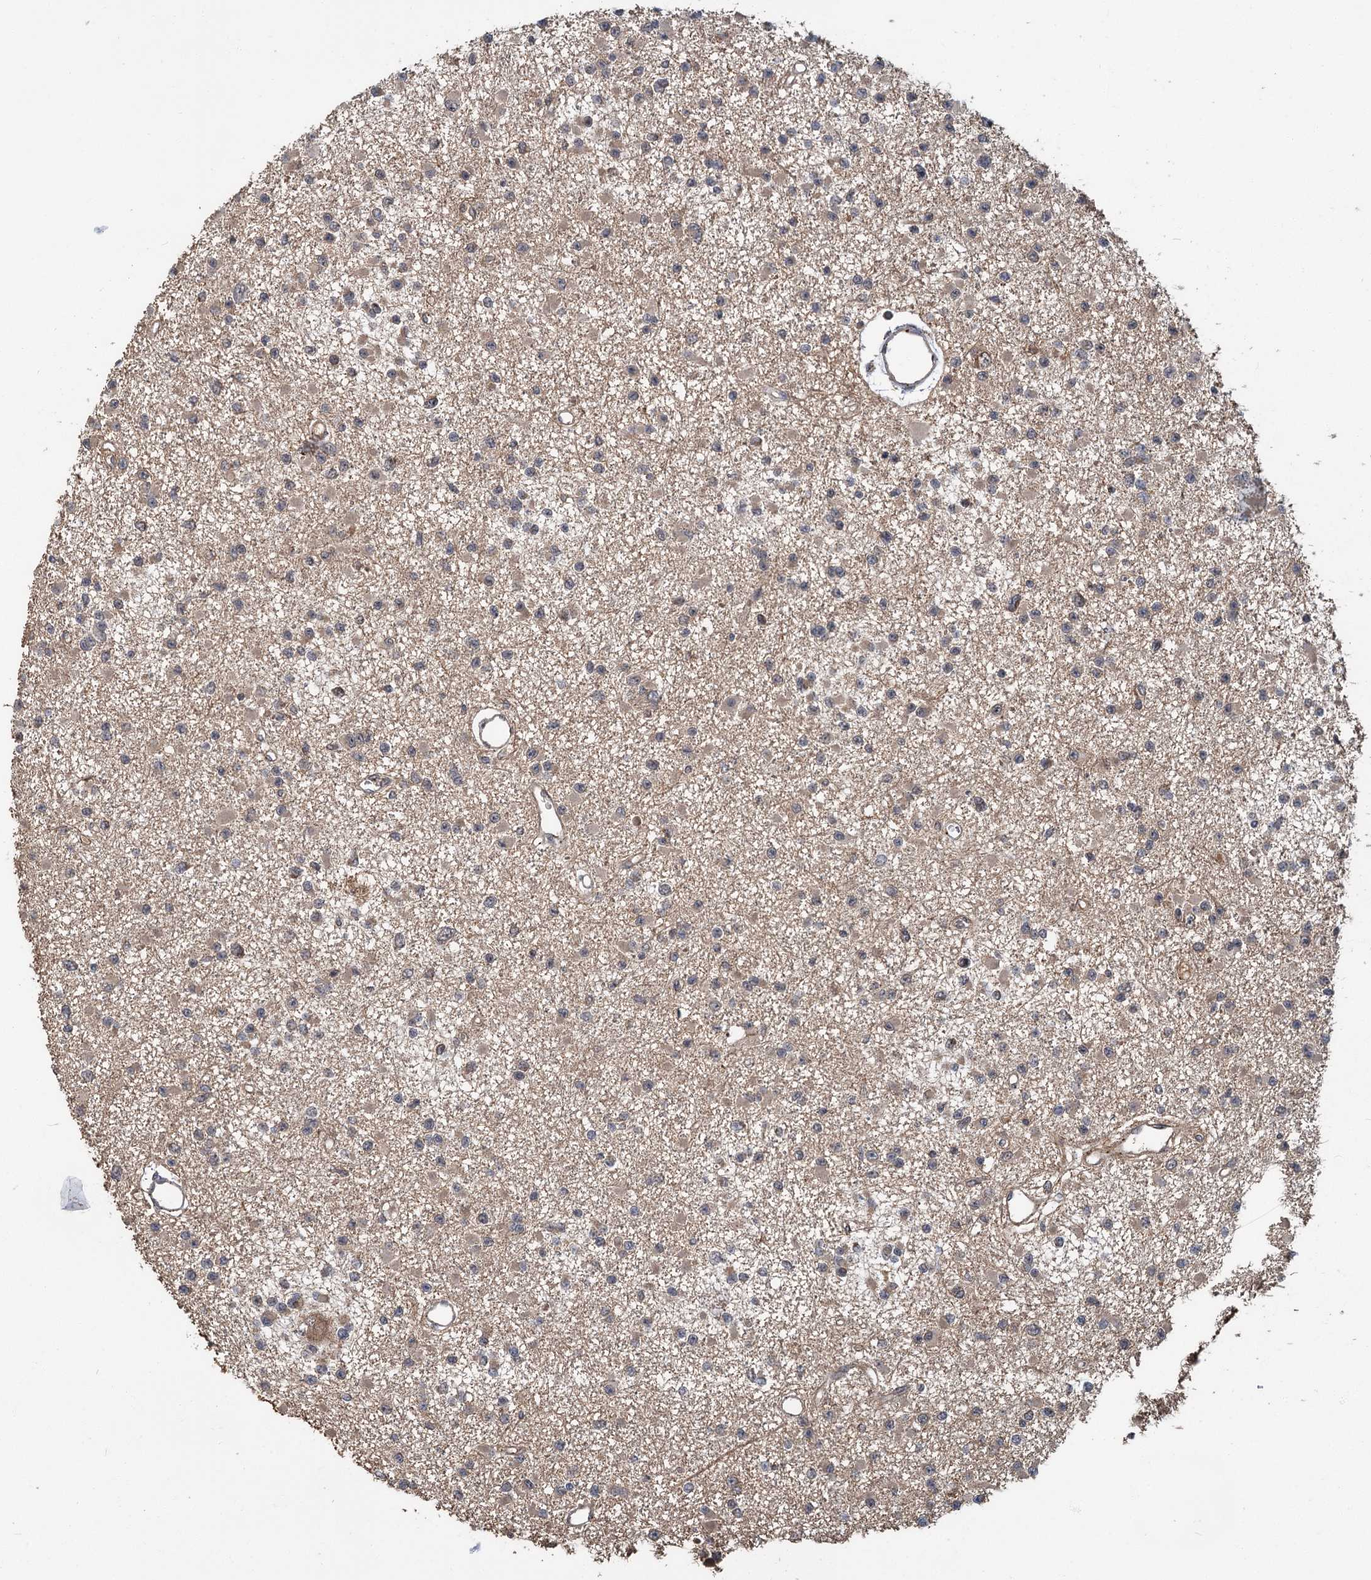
{"staining": {"intensity": "weak", "quantity": "<25%", "location": "cytoplasmic/membranous"}, "tissue": "glioma", "cell_type": "Tumor cells", "image_type": "cancer", "snomed": [{"axis": "morphology", "description": "Glioma, malignant, Low grade"}, {"axis": "topography", "description": "Brain"}], "caption": "An IHC micrograph of glioma is shown. There is no staining in tumor cells of glioma.", "gene": "KANSL2", "patient": {"sex": "female", "age": 22}}